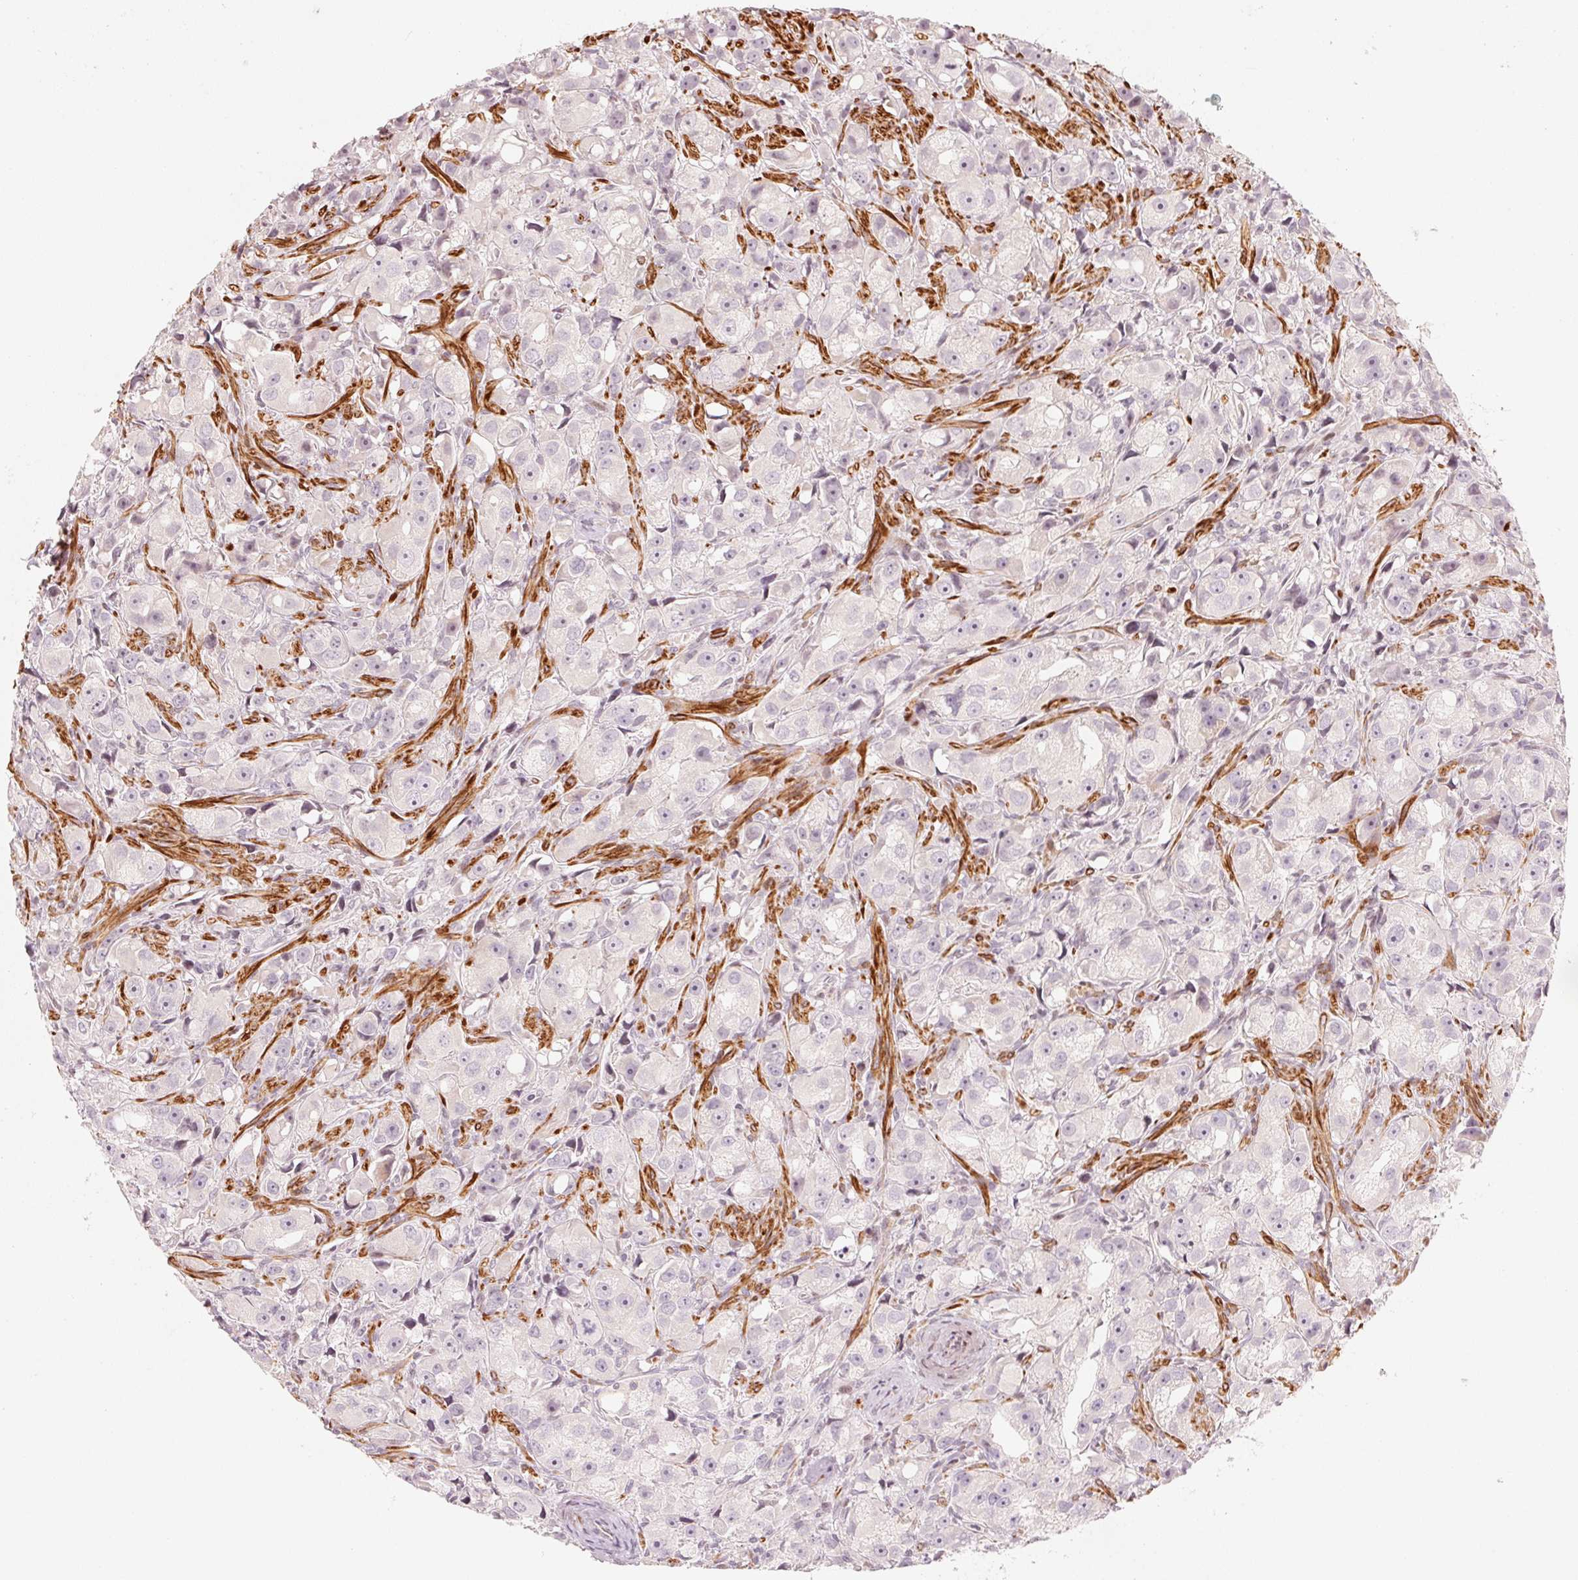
{"staining": {"intensity": "negative", "quantity": "none", "location": "none"}, "tissue": "prostate cancer", "cell_type": "Tumor cells", "image_type": "cancer", "snomed": [{"axis": "morphology", "description": "Adenocarcinoma, High grade"}, {"axis": "topography", "description": "Prostate"}], "caption": "Tumor cells are negative for protein expression in human high-grade adenocarcinoma (prostate).", "gene": "SLC17A4", "patient": {"sex": "male", "age": 75}}